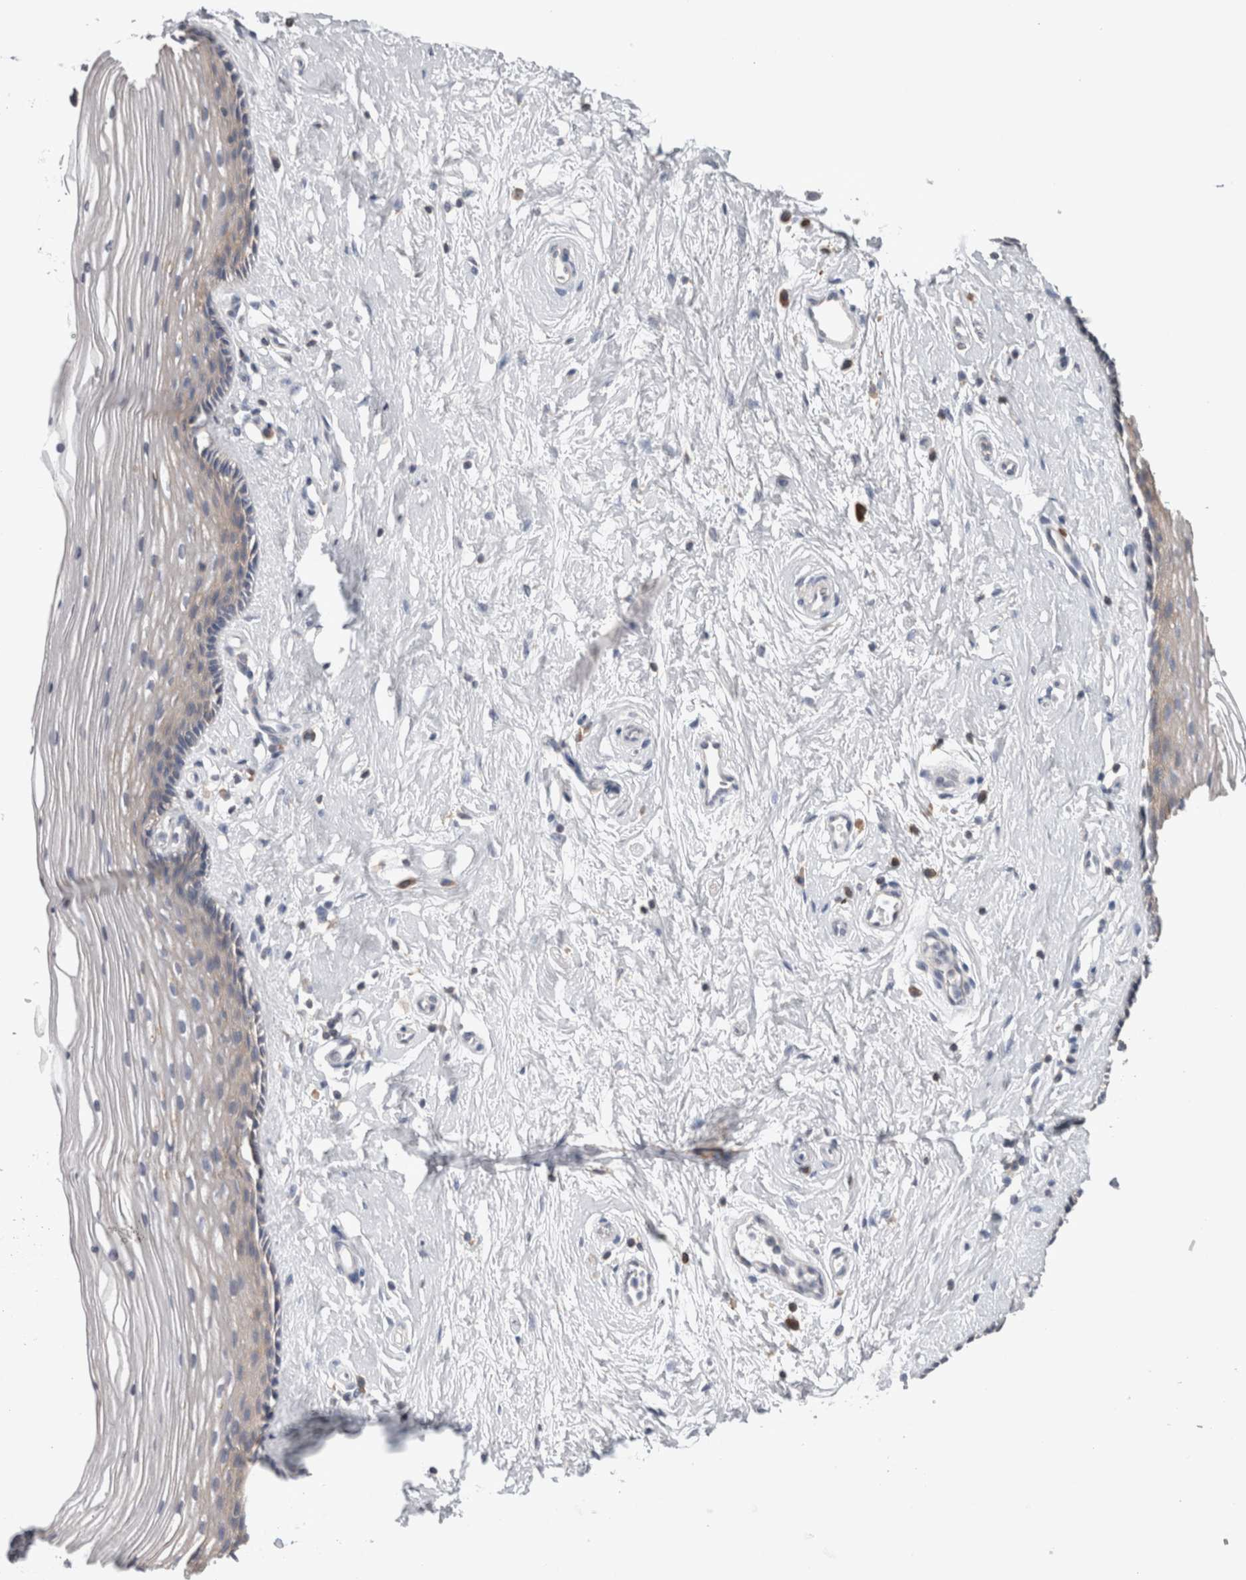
{"staining": {"intensity": "weak", "quantity": "<25%", "location": "cytoplasmic/membranous"}, "tissue": "vagina", "cell_type": "Squamous epithelial cells", "image_type": "normal", "snomed": [{"axis": "morphology", "description": "Normal tissue, NOS"}, {"axis": "topography", "description": "Vagina"}], "caption": "This histopathology image is of normal vagina stained with immunohistochemistry (IHC) to label a protein in brown with the nuclei are counter-stained blue. There is no staining in squamous epithelial cells. Nuclei are stained in blue.", "gene": "DCTN6", "patient": {"sex": "female", "age": 46}}